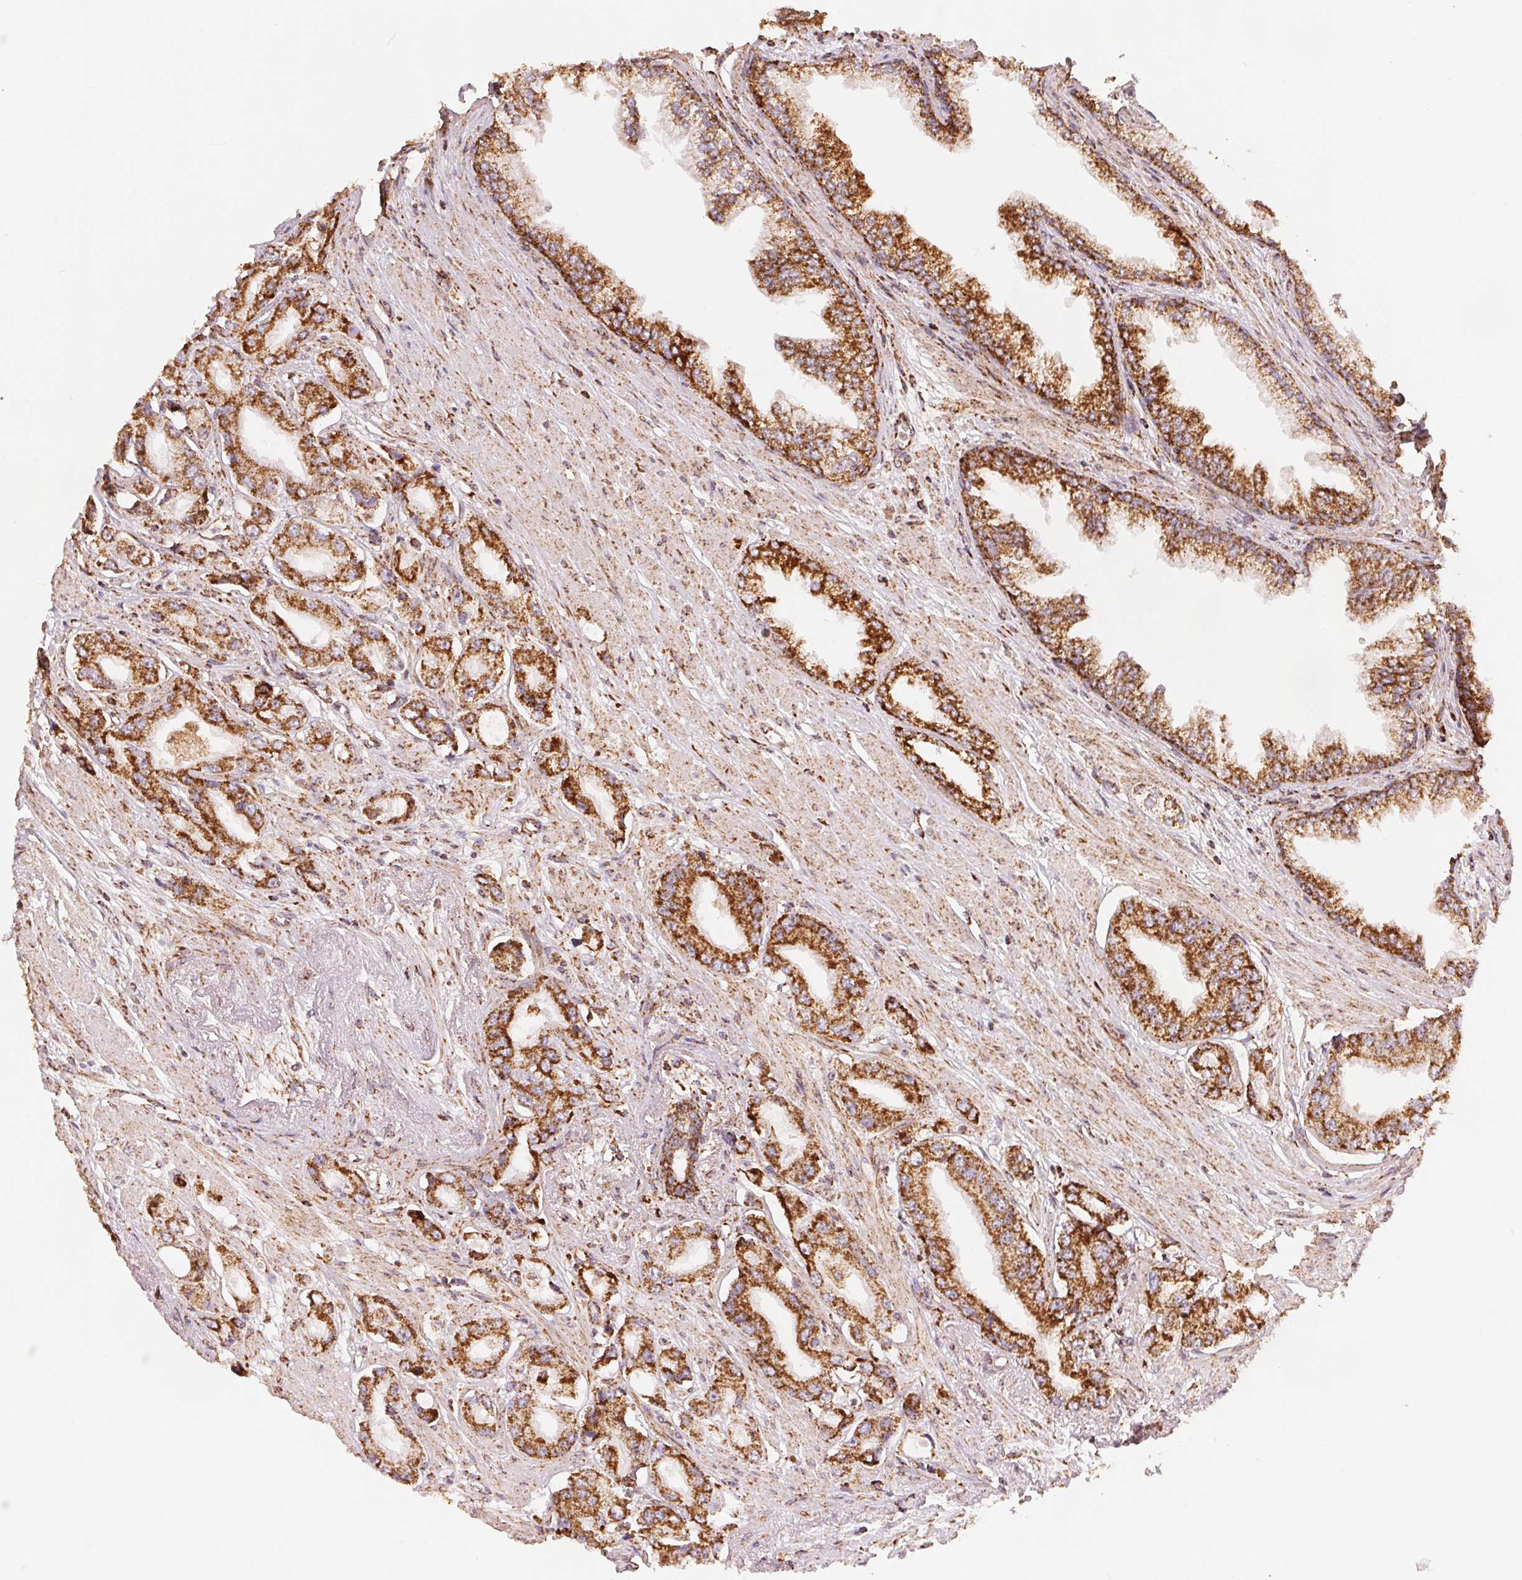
{"staining": {"intensity": "strong", "quantity": ">75%", "location": "cytoplasmic/membranous"}, "tissue": "prostate cancer", "cell_type": "Tumor cells", "image_type": "cancer", "snomed": [{"axis": "morphology", "description": "Adenocarcinoma, Low grade"}, {"axis": "topography", "description": "Prostate"}], "caption": "Low-grade adenocarcinoma (prostate) stained with immunohistochemistry exhibits strong cytoplasmic/membranous staining in approximately >75% of tumor cells.", "gene": "SDHB", "patient": {"sex": "male", "age": 60}}